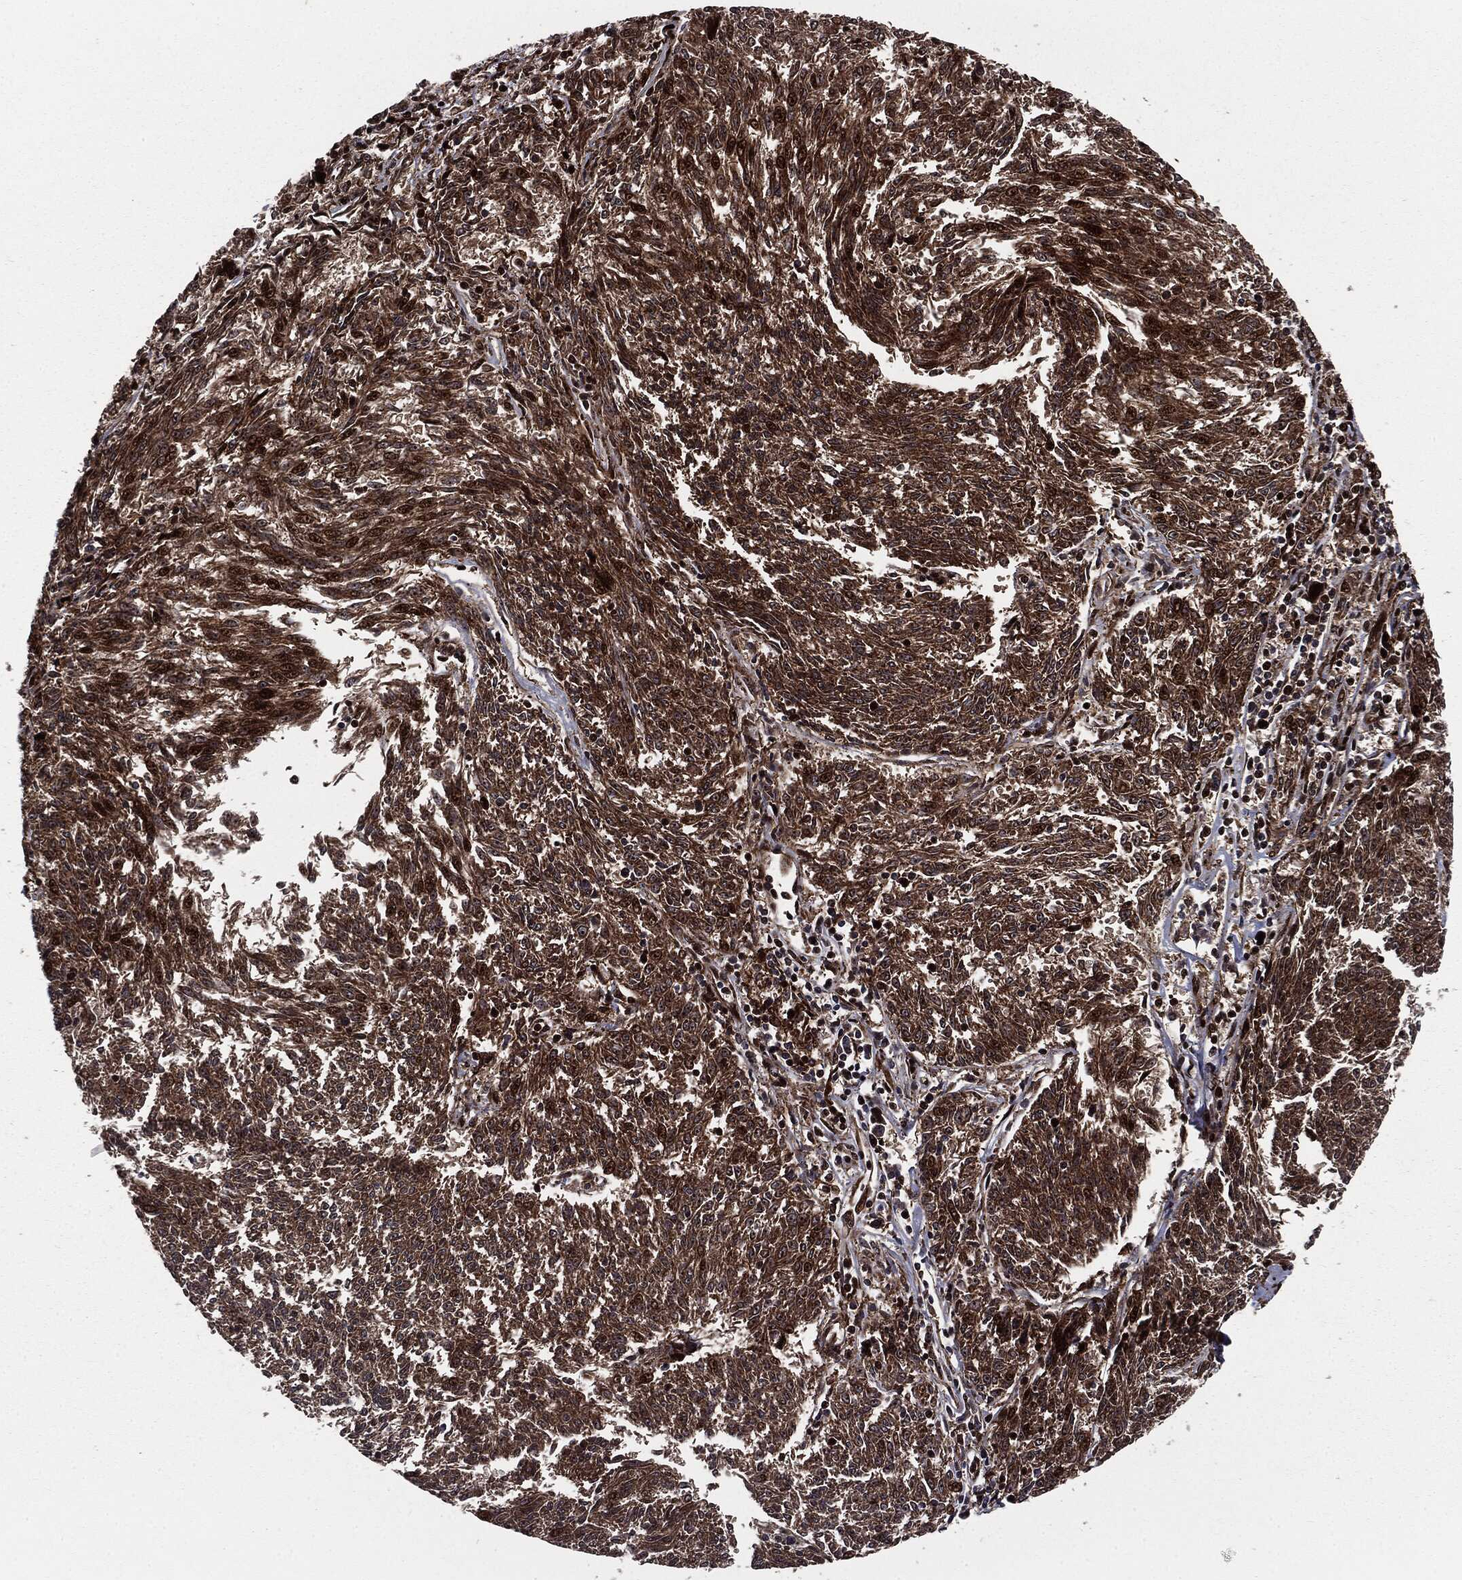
{"staining": {"intensity": "strong", "quantity": "<25%", "location": "cytoplasmic/membranous,nuclear"}, "tissue": "melanoma", "cell_type": "Tumor cells", "image_type": "cancer", "snomed": [{"axis": "morphology", "description": "Malignant melanoma, NOS"}, {"axis": "topography", "description": "Skin"}], "caption": "DAB (3,3'-diaminobenzidine) immunohistochemical staining of human malignant melanoma demonstrates strong cytoplasmic/membranous and nuclear protein staining in about <25% of tumor cells.", "gene": "SMAD4", "patient": {"sex": "female", "age": 72}}